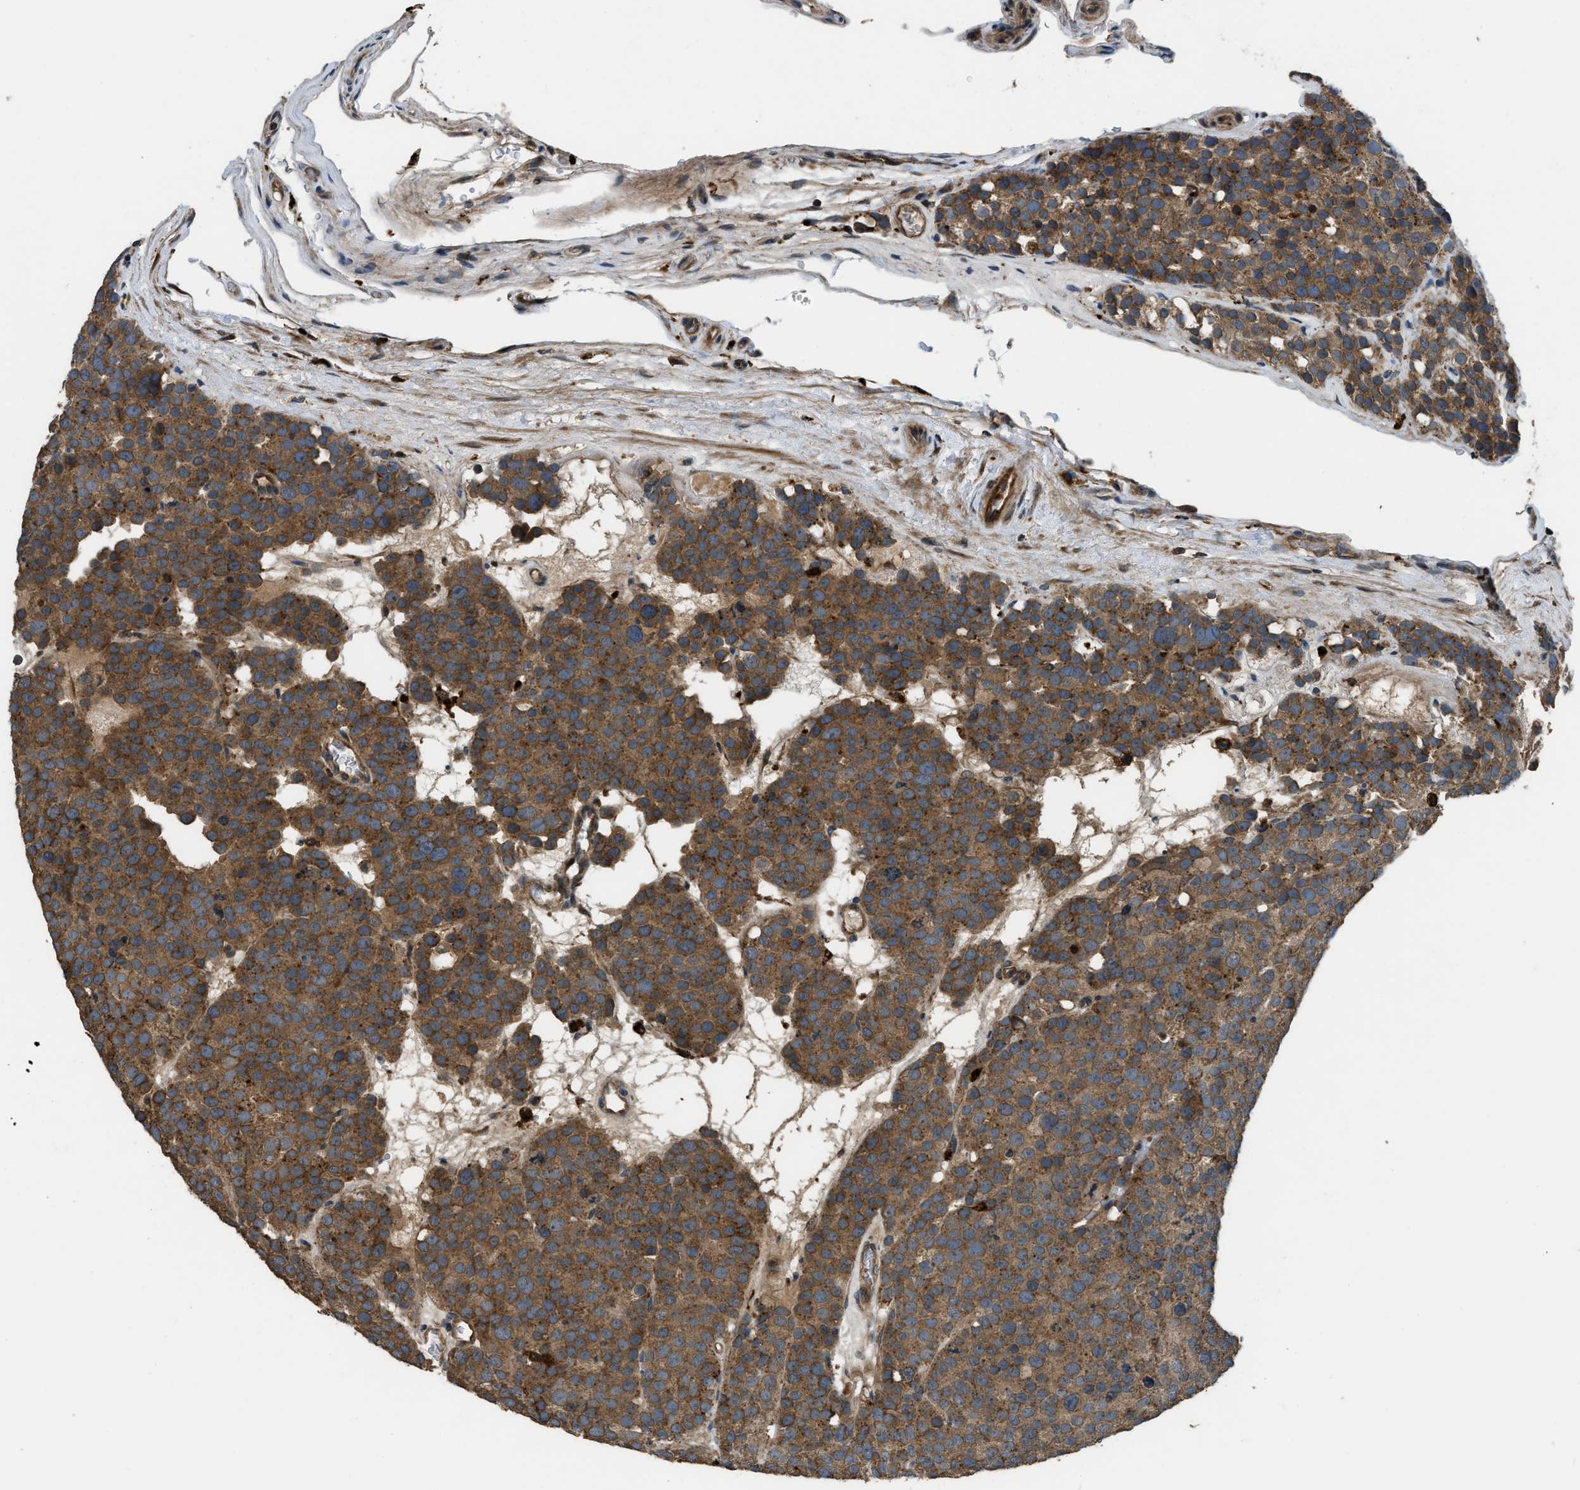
{"staining": {"intensity": "moderate", "quantity": ">75%", "location": "cytoplasmic/membranous"}, "tissue": "testis cancer", "cell_type": "Tumor cells", "image_type": "cancer", "snomed": [{"axis": "morphology", "description": "Seminoma, NOS"}, {"axis": "topography", "description": "Testis"}], "caption": "Testis cancer (seminoma) stained with DAB (3,3'-diaminobenzidine) IHC exhibits medium levels of moderate cytoplasmic/membranous expression in approximately >75% of tumor cells. (IHC, brightfield microscopy, high magnification).", "gene": "GGH", "patient": {"sex": "male", "age": 71}}